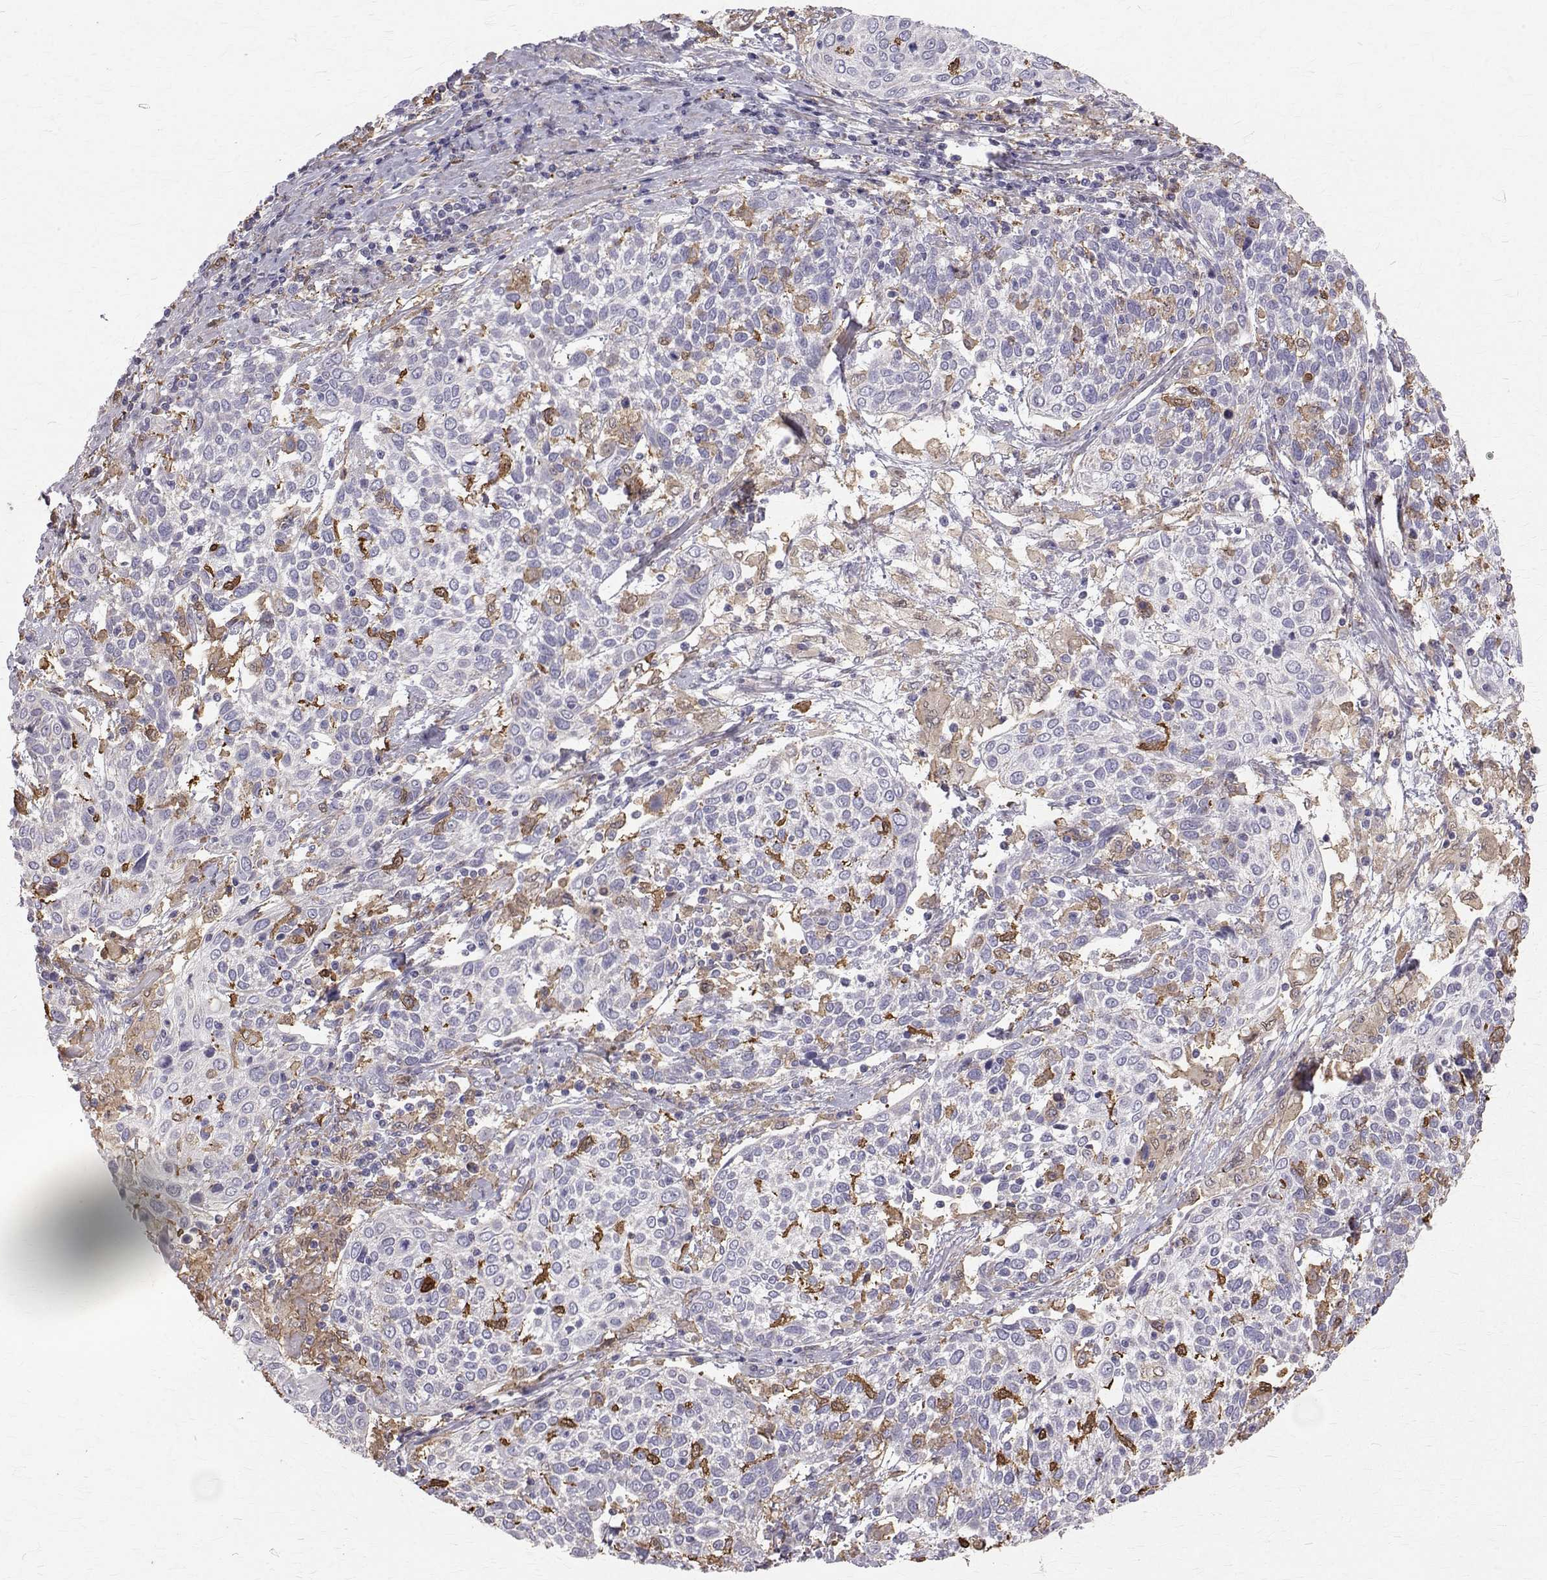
{"staining": {"intensity": "moderate", "quantity": "<25%", "location": "cytoplasmic/membranous"}, "tissue": "cervical cancer", "cell_type": "Tumor cells", "image_type": "cancer", "snomed": [{"axis": "morphology", "description": "Squamous cell carcinoma, NOS"}, {"axis": "topography", "description": "Cervix"}], "caption": "IHC staining of squamous cell carcinoma (cervical), which displays low levels of moderate cytoplasmic/membranous staining in approximately <25% of tumor cells indicating moderate cytoplasmic/membranous protein staining. The staining was performed using DAB (brown) for protein detection and nuclei were counterstained in hematoxylin (blue).", "gene": "CCDC89", "patient": {"sex": "female", "age": 61}}